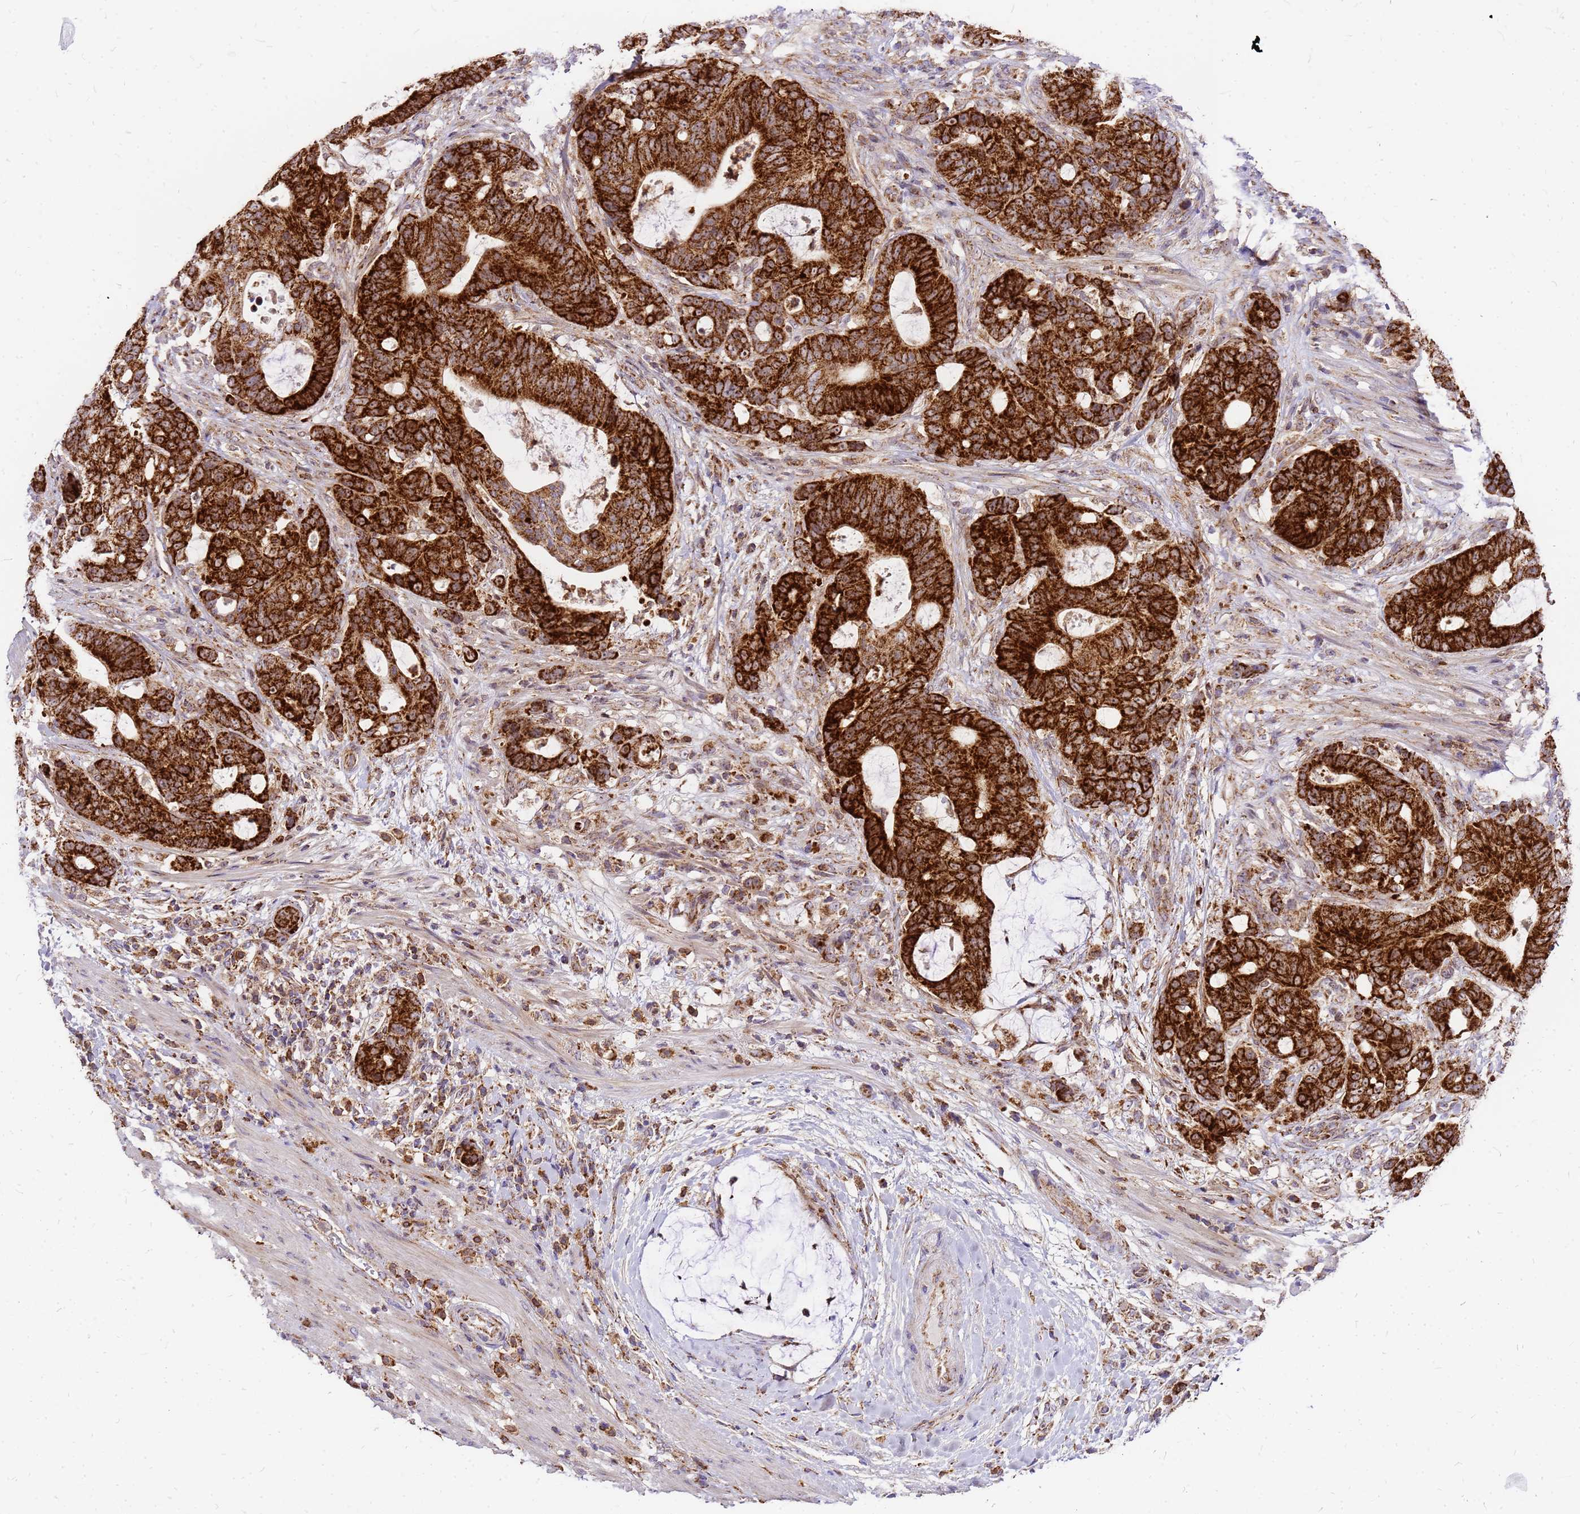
{"staining": {"intensity": "strong", "quantity": ">75%", "location": "cytoplasmic/membranous"}, "tissue": "colorectal cancer", "cell_type": "Tumor cells", "image_type": "cancer", "snomed": [{"axis": "morphology", "description": "Adenocarcinoma, NOS"}, {"axis": "topography", "description": "Colon"}], "caption": "Immunohistochemistry (IHC) staining of adenocarcinoma (colorectal), which reveals high levels of strong cytoplasmic/membranous expression in about >75% of tumor cells indicating strong cytoplasmic/membranous protein staining. The staining was performed using DAB (3,3'-diaminobenzidine) (brown) for protein detection and nuclei were counterstained in hematoxylin (blue).", "gene": "MRPS26", "patient": {"sex": "female", "age": 82}}